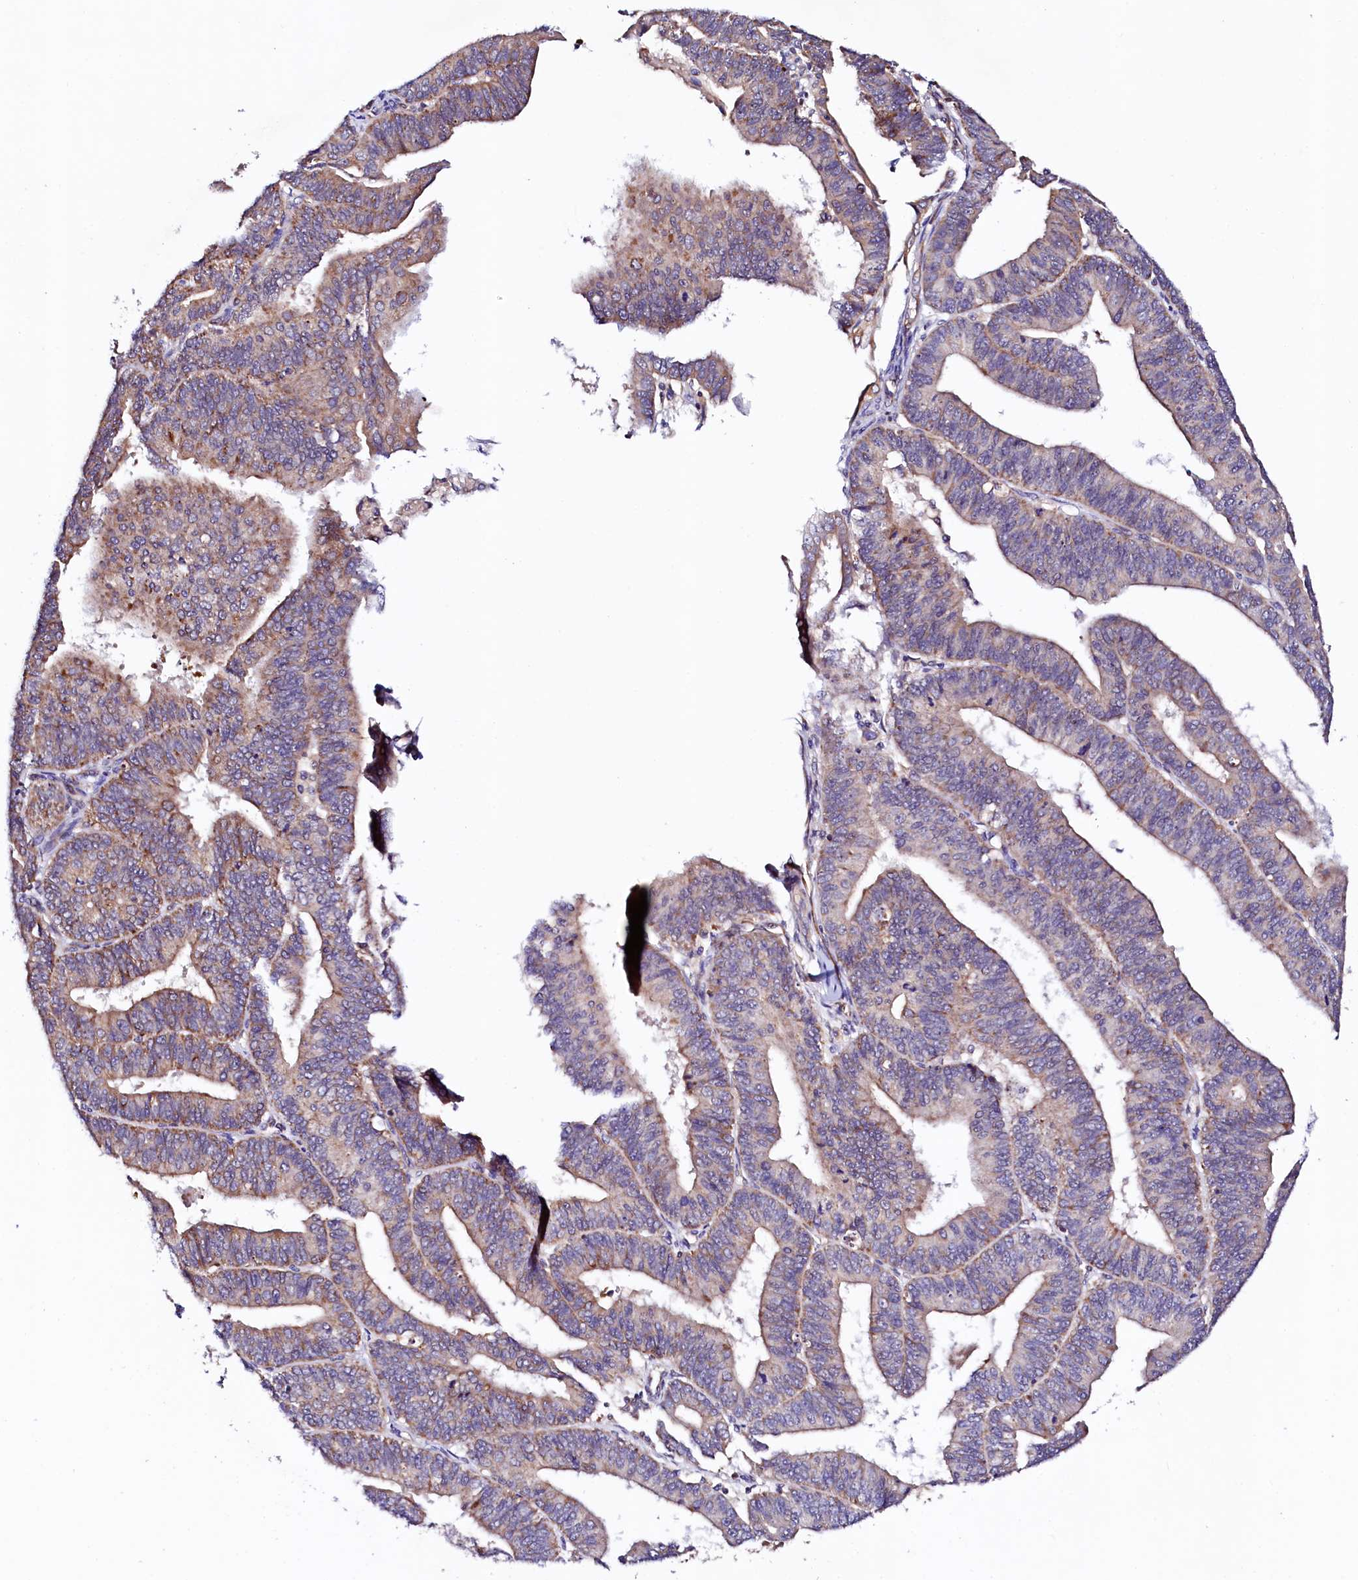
{"staining": {"intensity": "weak", "quantity": "<25%", "location": "cytoplasmic/membranous"}, "tissue": "endometrial cancer", "cell_type": "Tumor cells", "image_type": "cancer", "snomed": [{"axis": "morphology", "description": "Adenocarcinoma, NOS"}, {"axis": "topography", "description": "Endometrium"}], "caption": "Tumor cells show no significant positivity in endometrial cancer.", "gene": "UBE3C", "patient": {"sex": "female", "age": 73}}